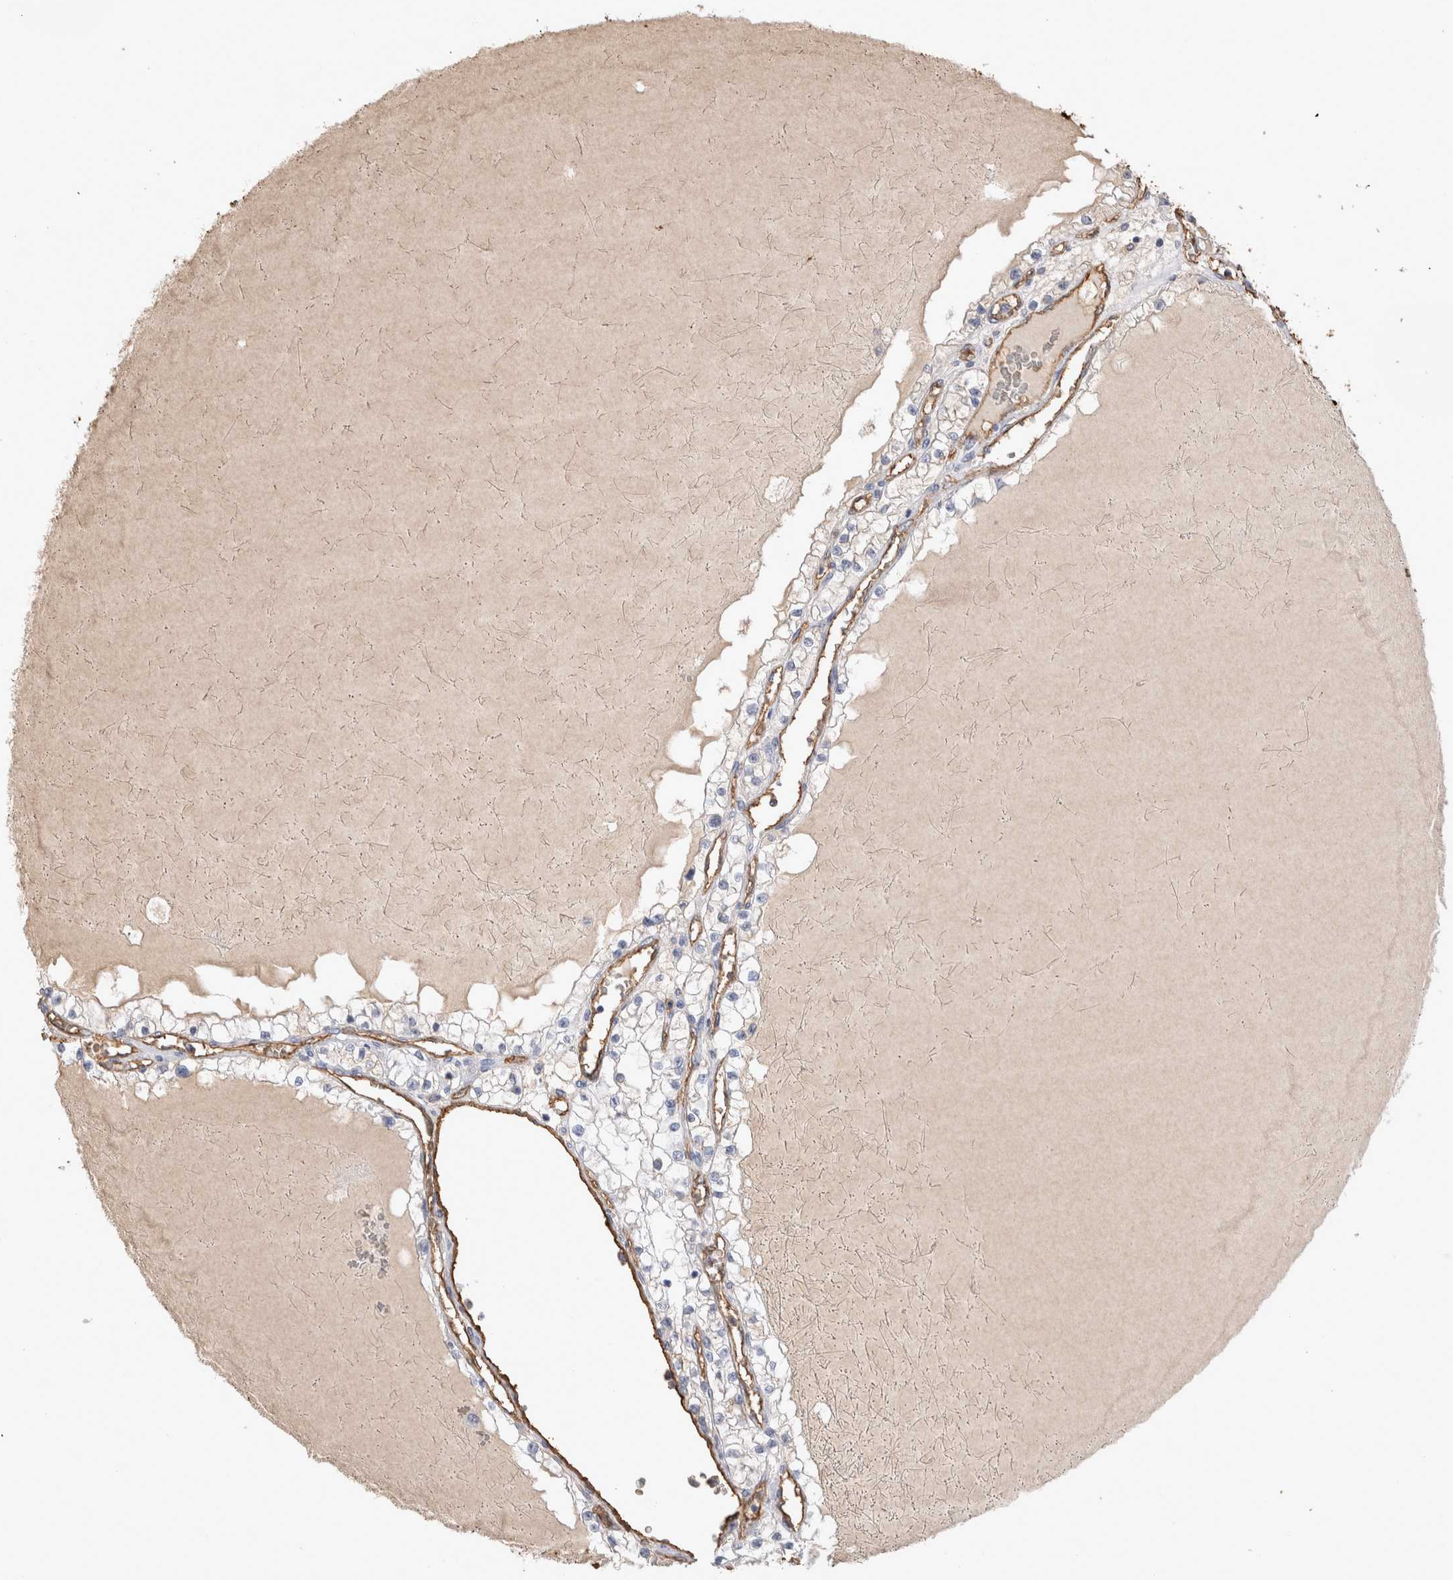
{"staining": {"intensity": "negative", "quantity": "none", "location": "none"}, "tissue": "renal cancer", "cell_type": "Tumor cells", "image_type": "cancer", "snomed": [{"axis": "morphology", "description": "Adenocarcinoma, NOS"}, {"axis": "topography", "description": "Kidney"}], "caption": "This image is of renal cancer (adenocarcinoma) stained with immunohistochemistry to label a protein in brown with the nuclei are counter-stained blue. There is no expression in tumor cells.", "gene": "IL17RC", "patient": {"sex": "male", "age": 68}}